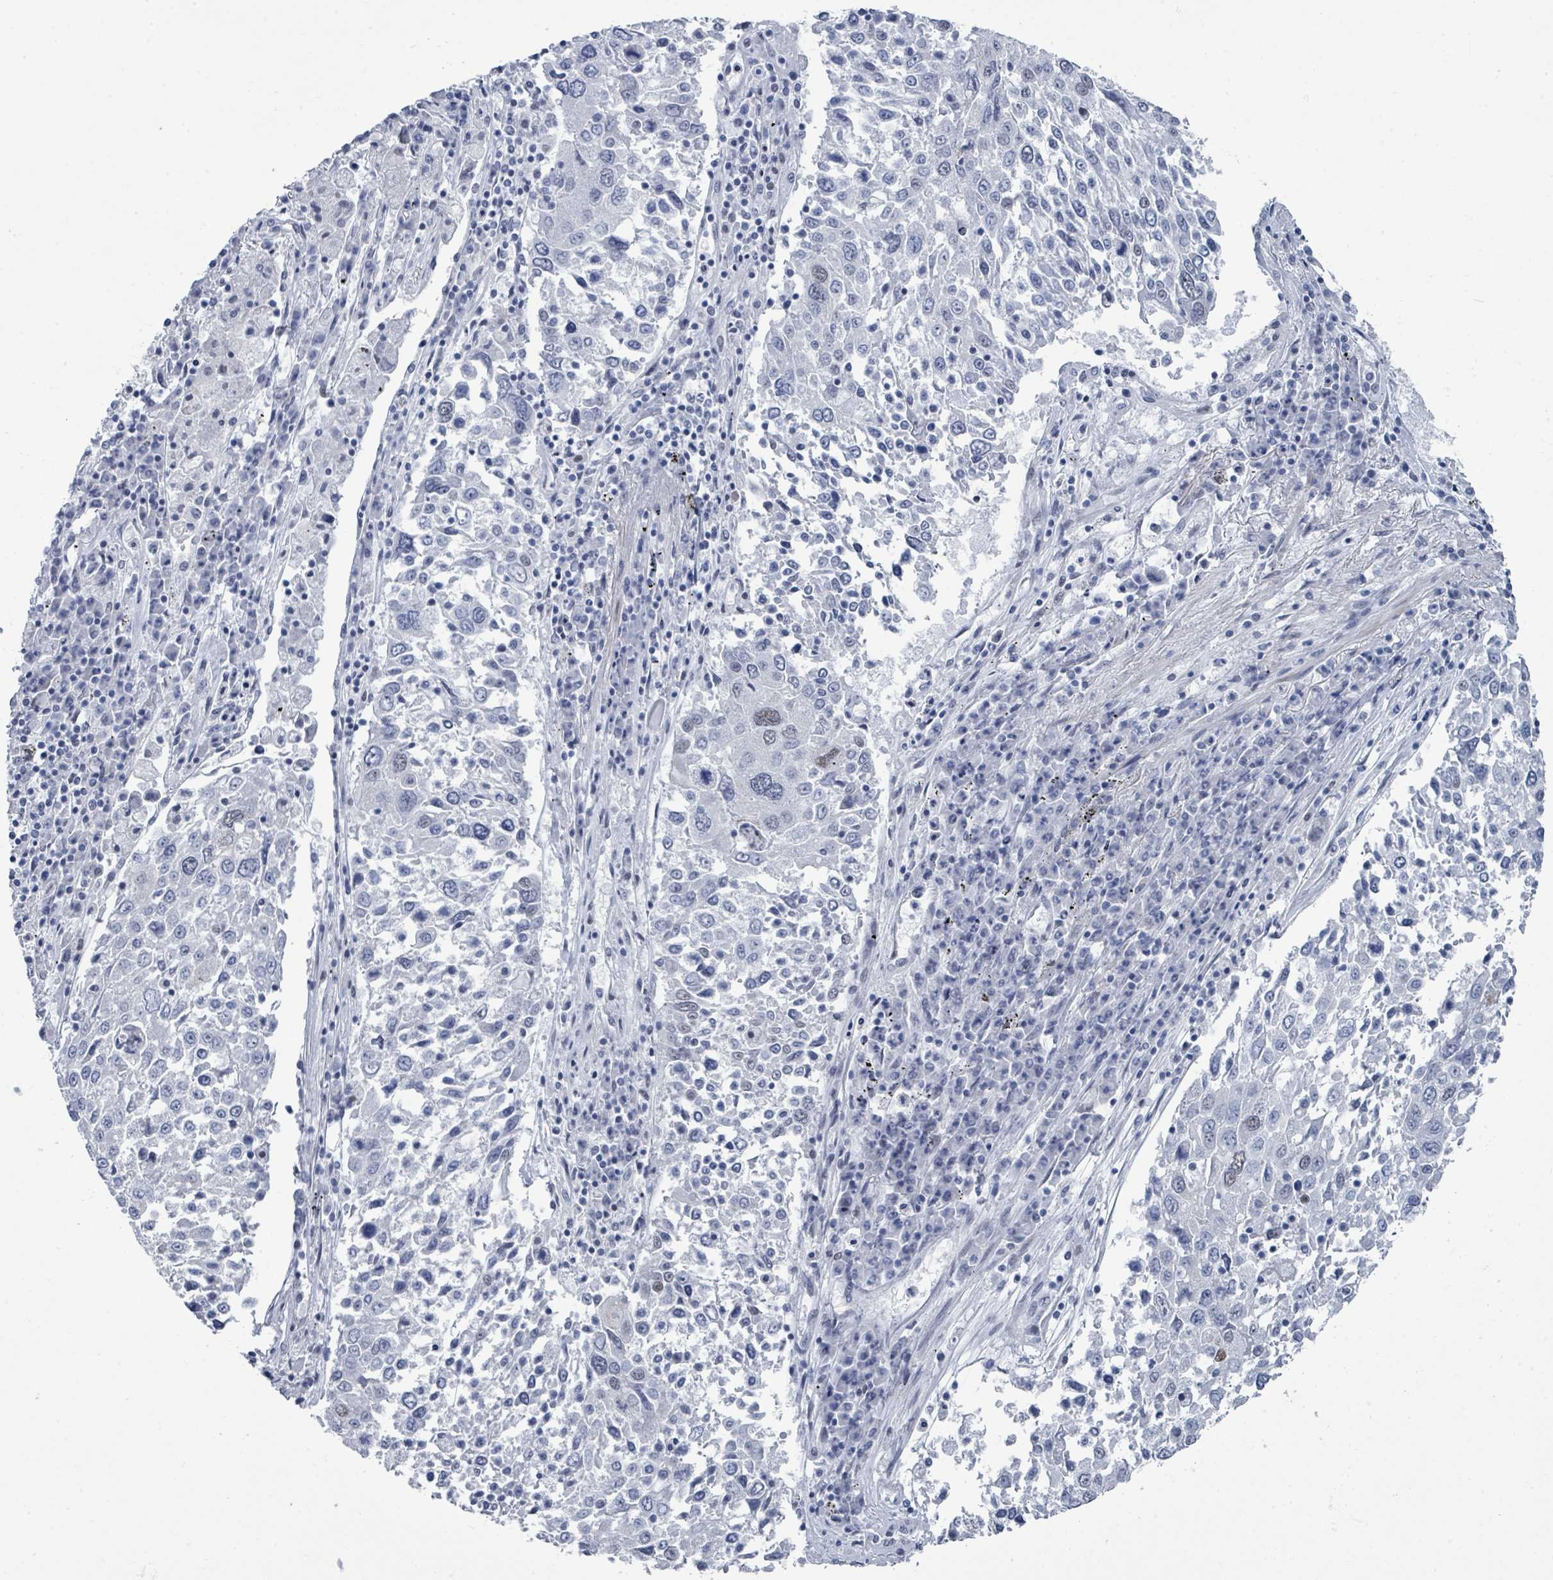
{"staining": {"intensity": "negative", "quantity": "none", "location": "none"}, "tissue": "lung cancer", "cell_type": "Tumor cells", "image_type": "cancer", "snomed": [{"axis": "morphology", "description": "Squamous cell carcinoma, NOS"}, {"axis": "topography", "description": "Lung"}], "caption": "Immunohistochemistry of human lung cancer (squamous cell carcinoma) shows no positivity in tumor cells.", "gene": "CT45A5", "patient": {"sex": "male", "age": 65}}